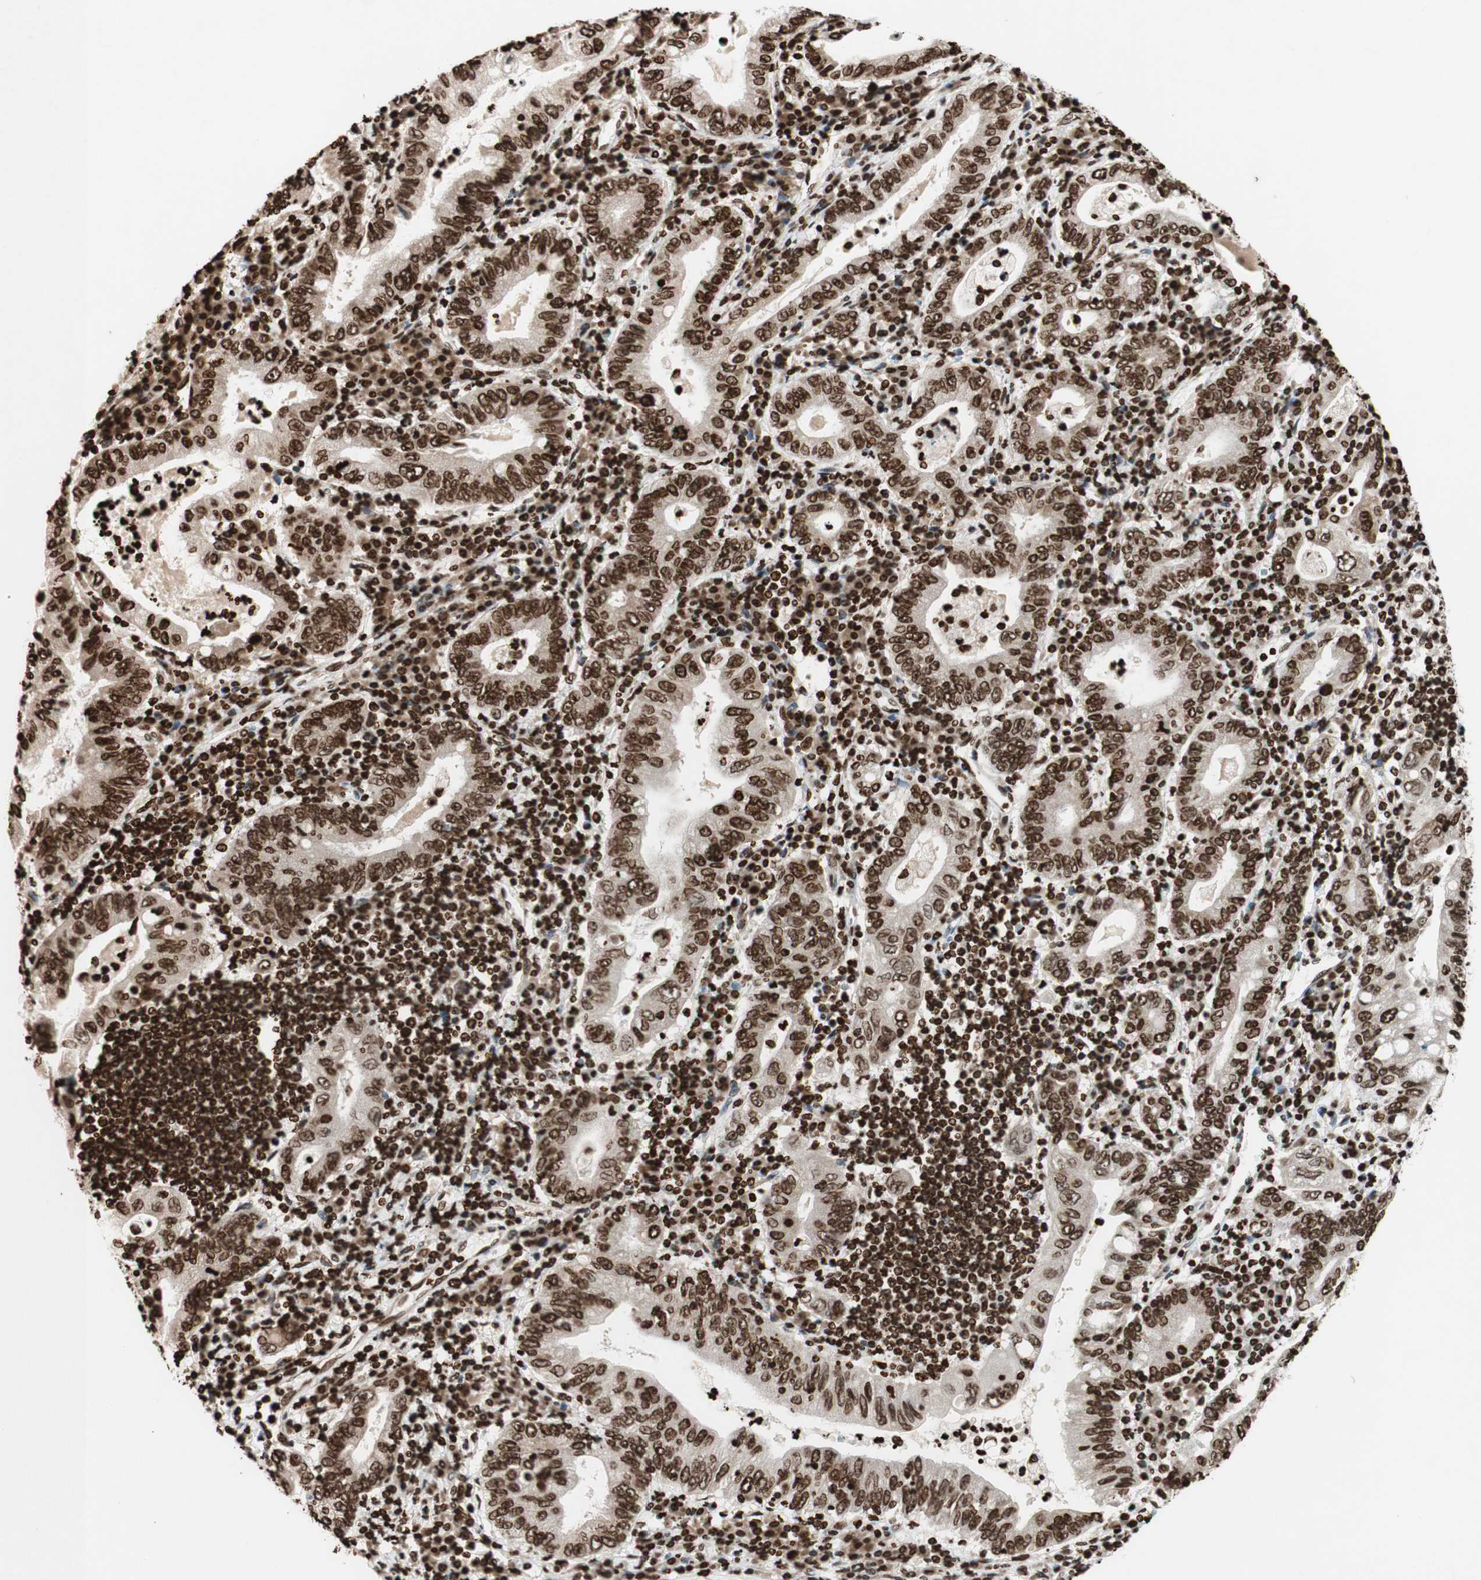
{"staining": {"intensity": "strong", "quantity": ">75%", "location": "nuclear"}, "tissue": "stomach cancer", "cell_type": "Tumor cells", "image_type": "cancer", "snomed": [{"axis": "morphology", "description": "Normal tissue, NOS"}, {"axis": "morphology", "description": "Adenocarcinoma, NOS"}, {"axis": "topography", "description": "Esophagus"}, {"axis": "topography", "description": "Stomach, upper"}, {"axis": "topography", "description": "Peripheral nerve tissue"}], "caption": "A brown stain labels strong nuclear staining of a protein in stomach cancer tumor cells.", "gene": "NCOA3", "patient": {"sex": "male", "age": 62}}